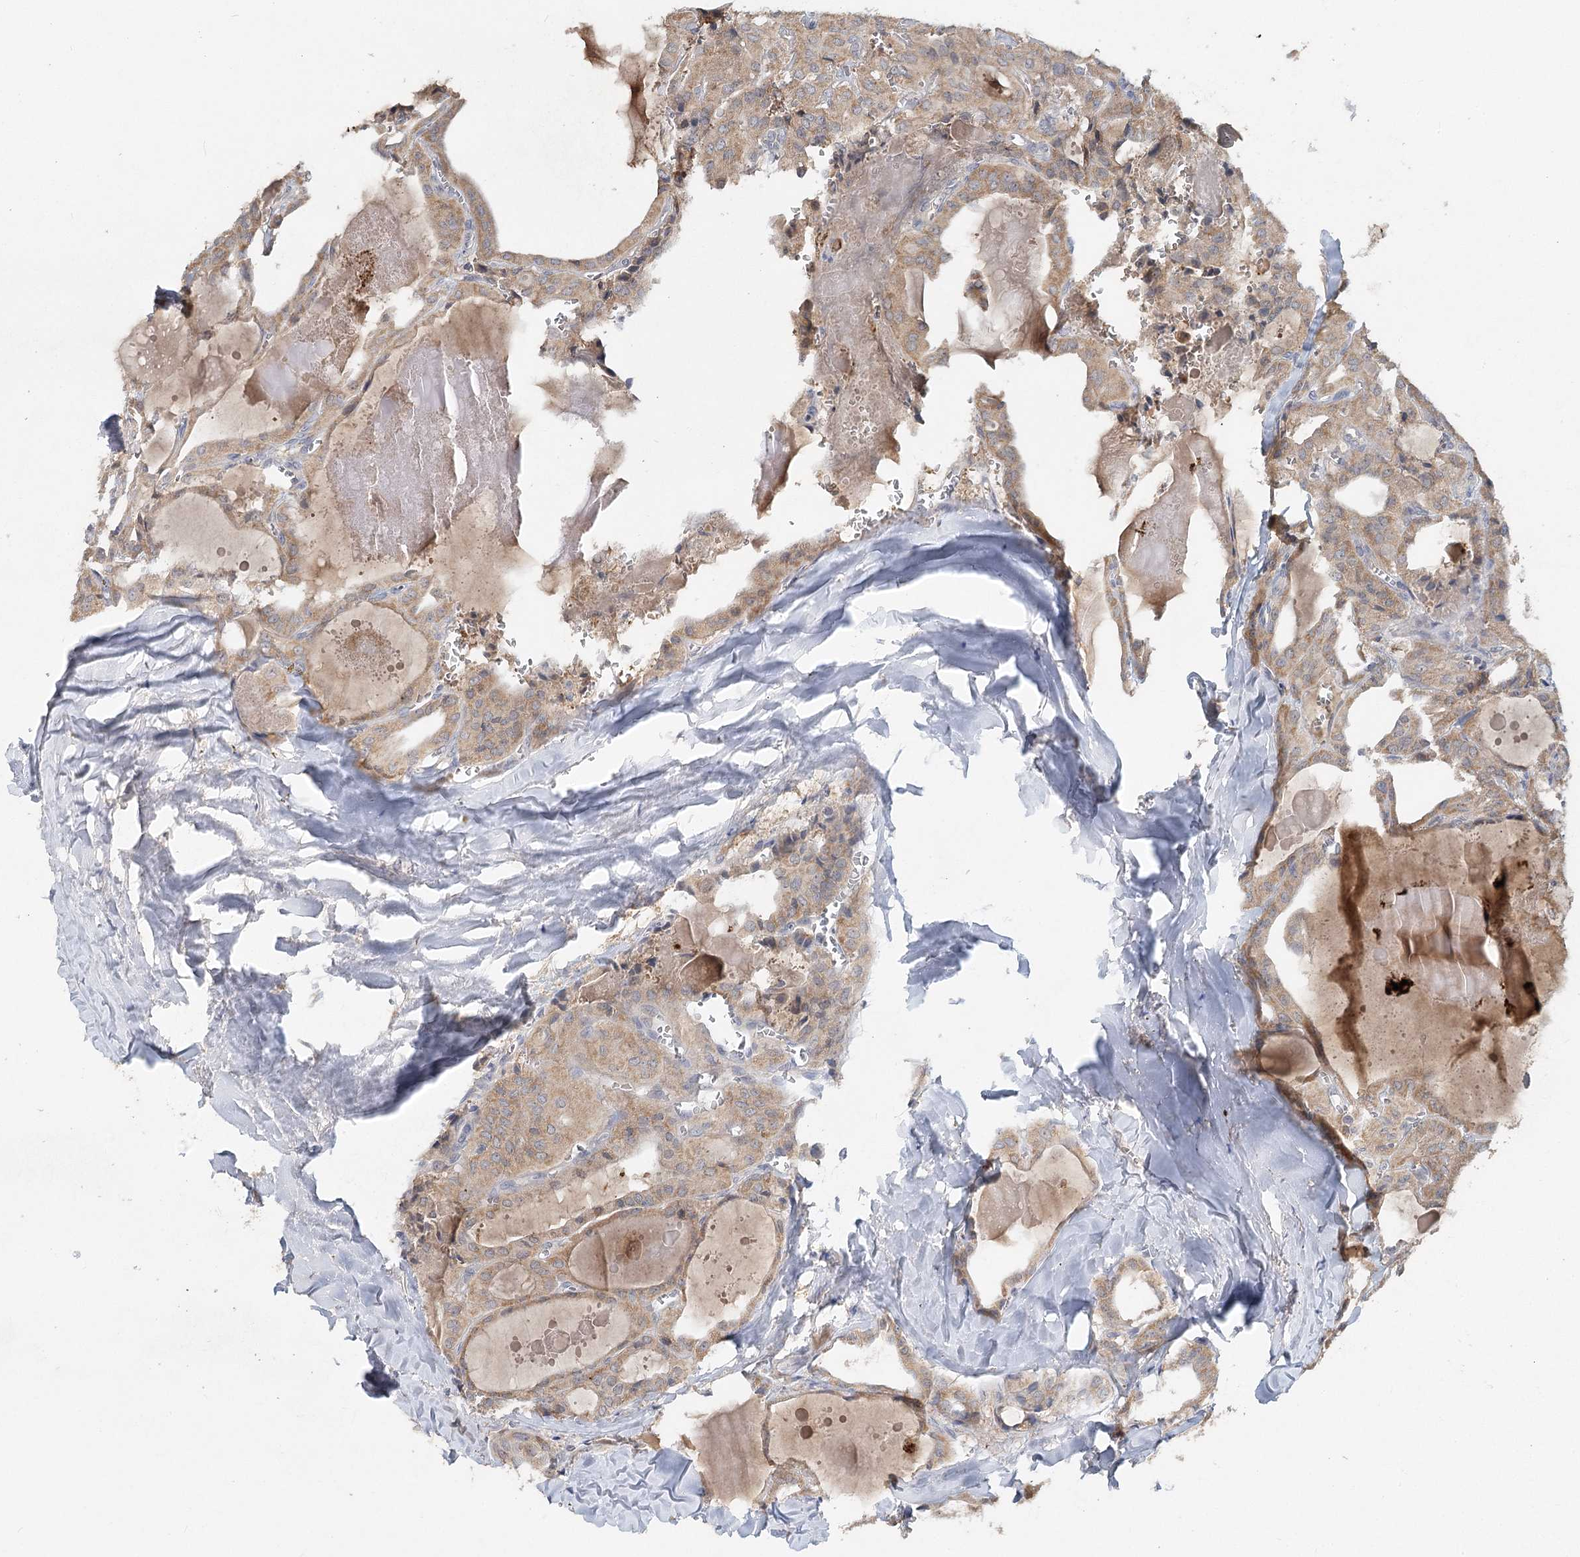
{"staining": {"intensity": "weak", "quantity": "25%-75%", "location": "cytoplasmic/membranous"}, "tissue": "thyroid cancer", "cell_type": "Tumor cells", "image_type": "cancer", "snomed": [{"axis": "morphology", "description": "Papillary adenocarcinoma, NOS"}, {"axis": "topography", "description": "Thyroid gland"}], "caption": "There is low levels of weak cytoplasmic/membranous positivity in tumor cells of thyroid papillary adenocarcinoma, as demonstrated by immunohistochemical staining (brown color).", "gene": "PYROXD2", "patient": {"sex": "male", "age": 52}}